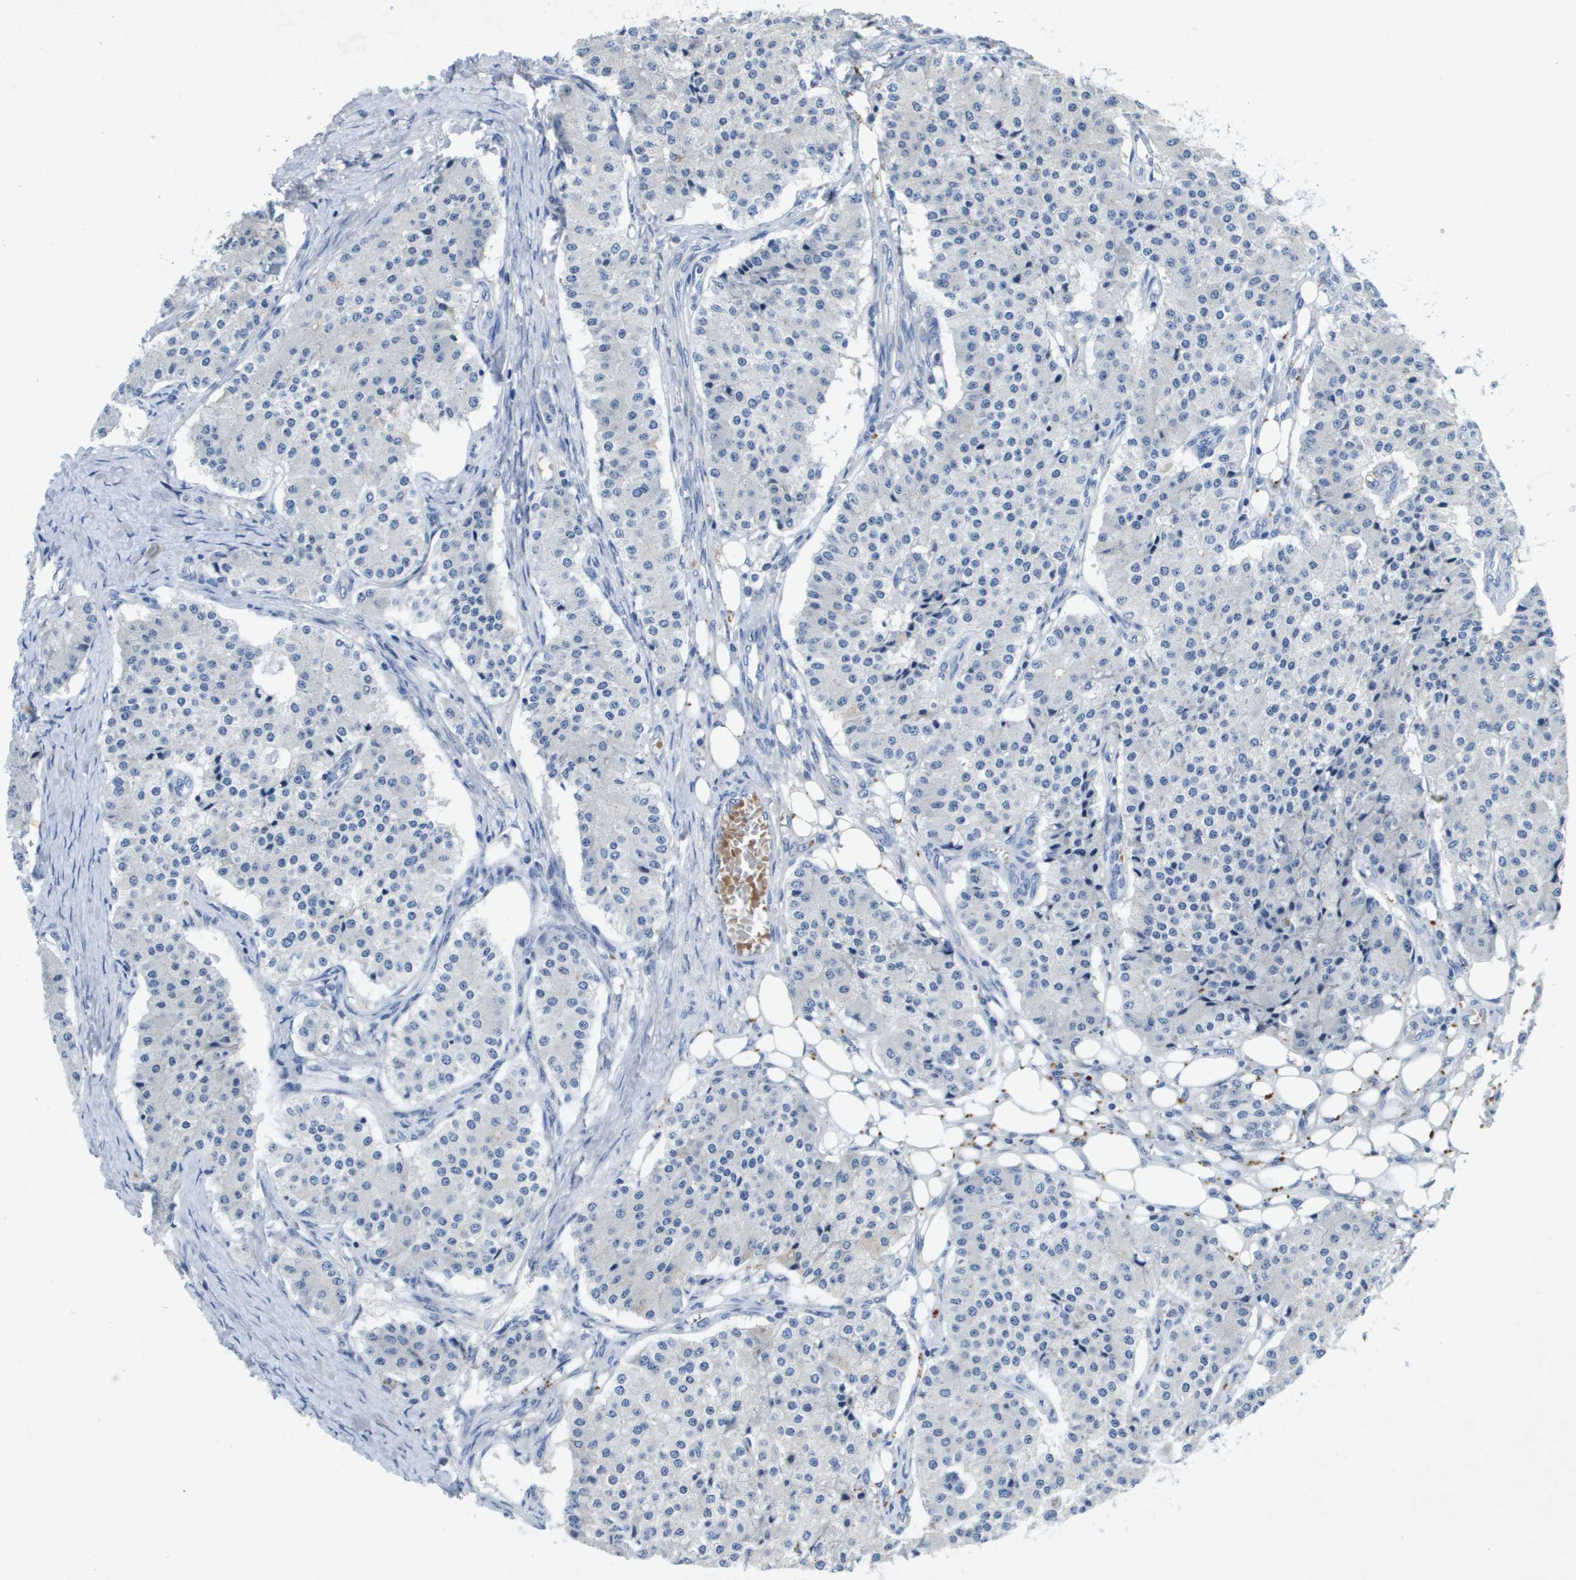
{"staining": {"intensity": "negative", "quantity": "none", "location": "none"}, "tissue": "carcinoid", "cell_type": "Tumor cells", "image_type": "cancer", "snomed": [{"axis": "morphology", "description": "Carcinoid, malignant, NOS"}, {"axis": "topography", "description": "Colon"}], "caption": "Tumor cells show no significant expression in carcinoid.", "gene": "LIPG", "patient": {"sex": "female", "age": 52}}